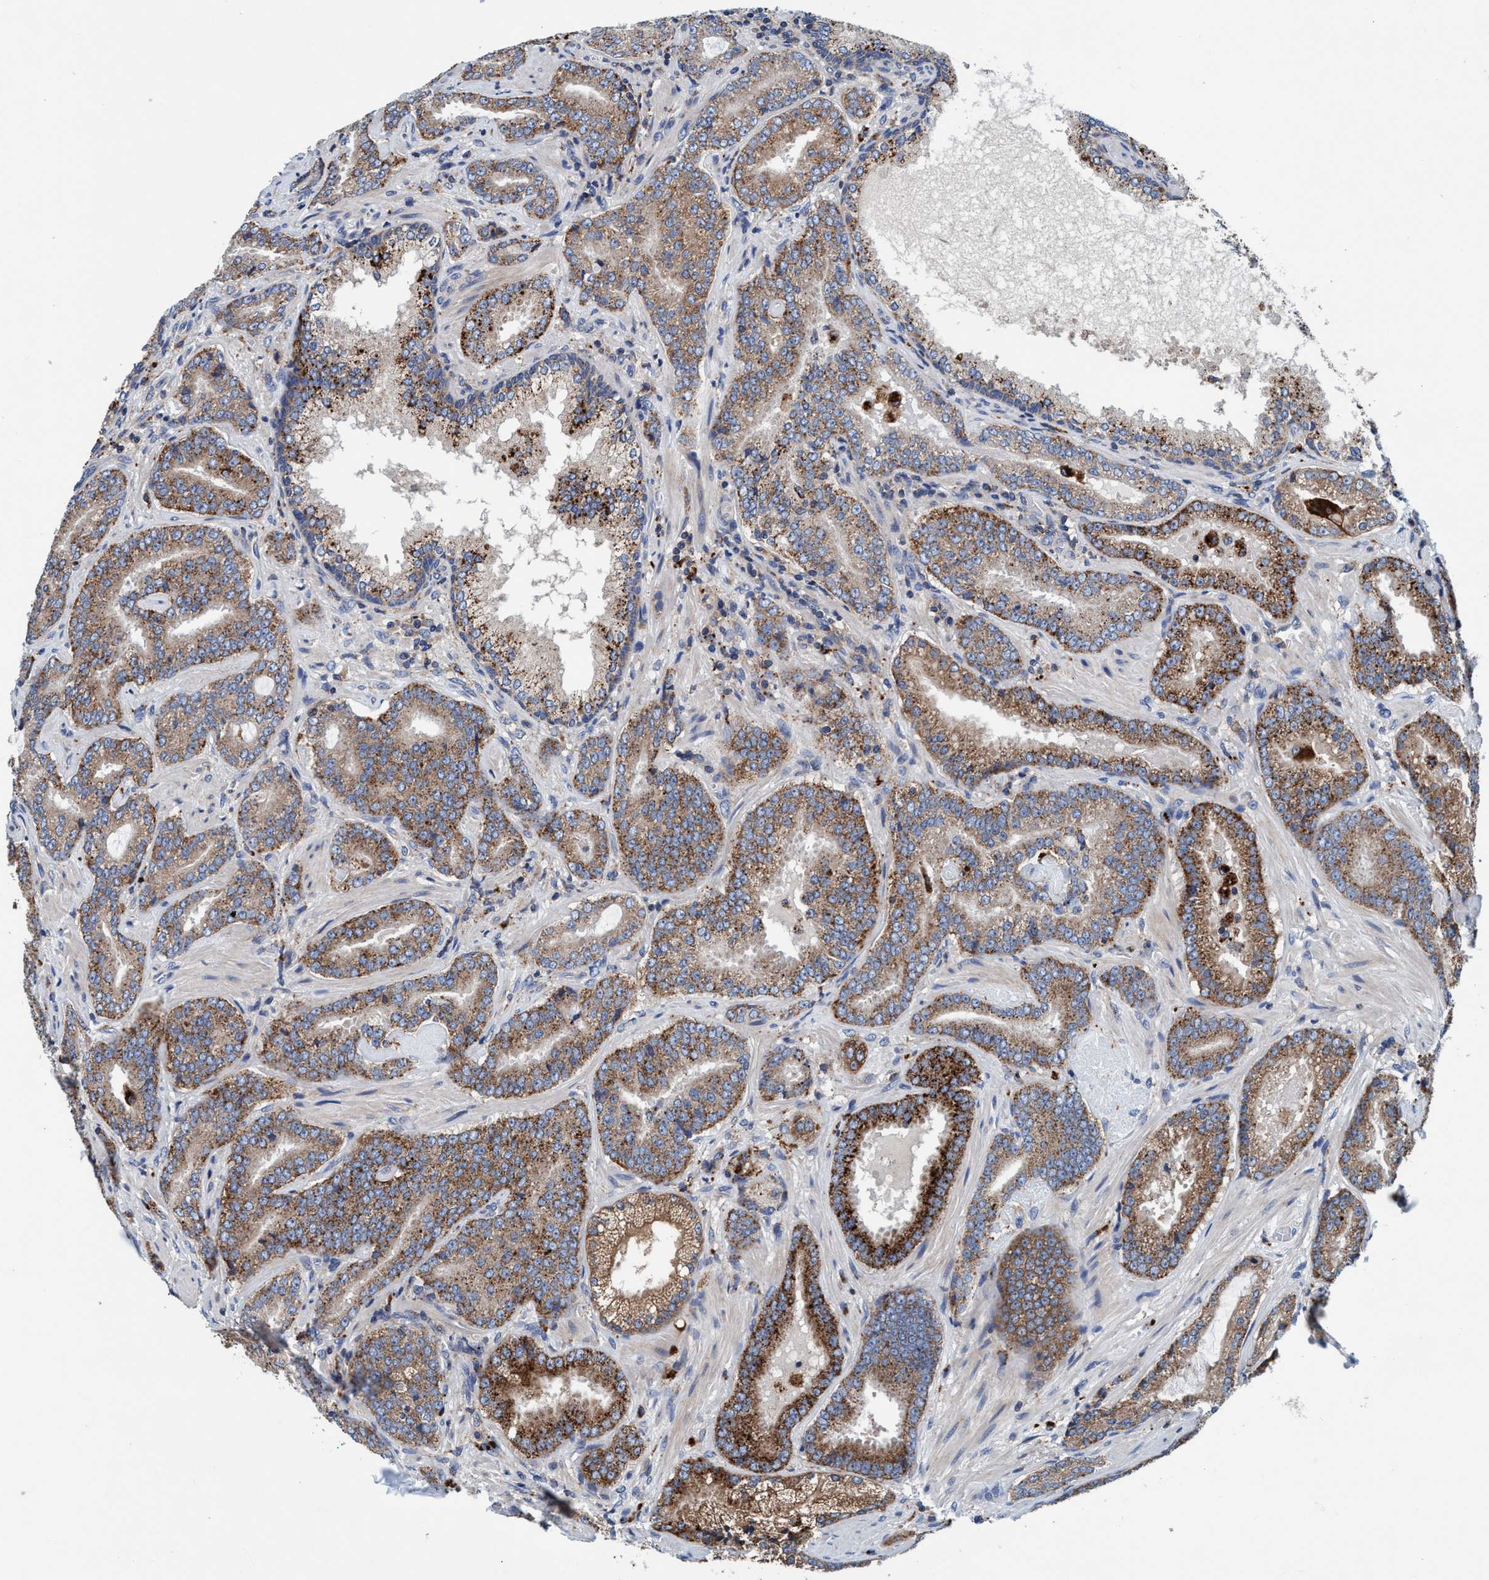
{"staining": {"intensity": "moderate", "quantity": ">75%", "location": "cytoplasmic/membranous"}, "tissue": "prostate cancer", "cell_type": "Tumor cells", "image_type": "cancer", "snomed": [{"axis": "morphology", "description": "Adenocarcinoma, Low grade"}, {"axis": "topography", "description": "Prostate"}], "caption": "Brown immunohistochemical staining in prostate low-grade adenocarcinoma shows moderate cytoplasmic/membranous expression in approximately >75% of tumor cells.", "gene": "ENDOG", "patient": {"sex": "male", "age": 51}}